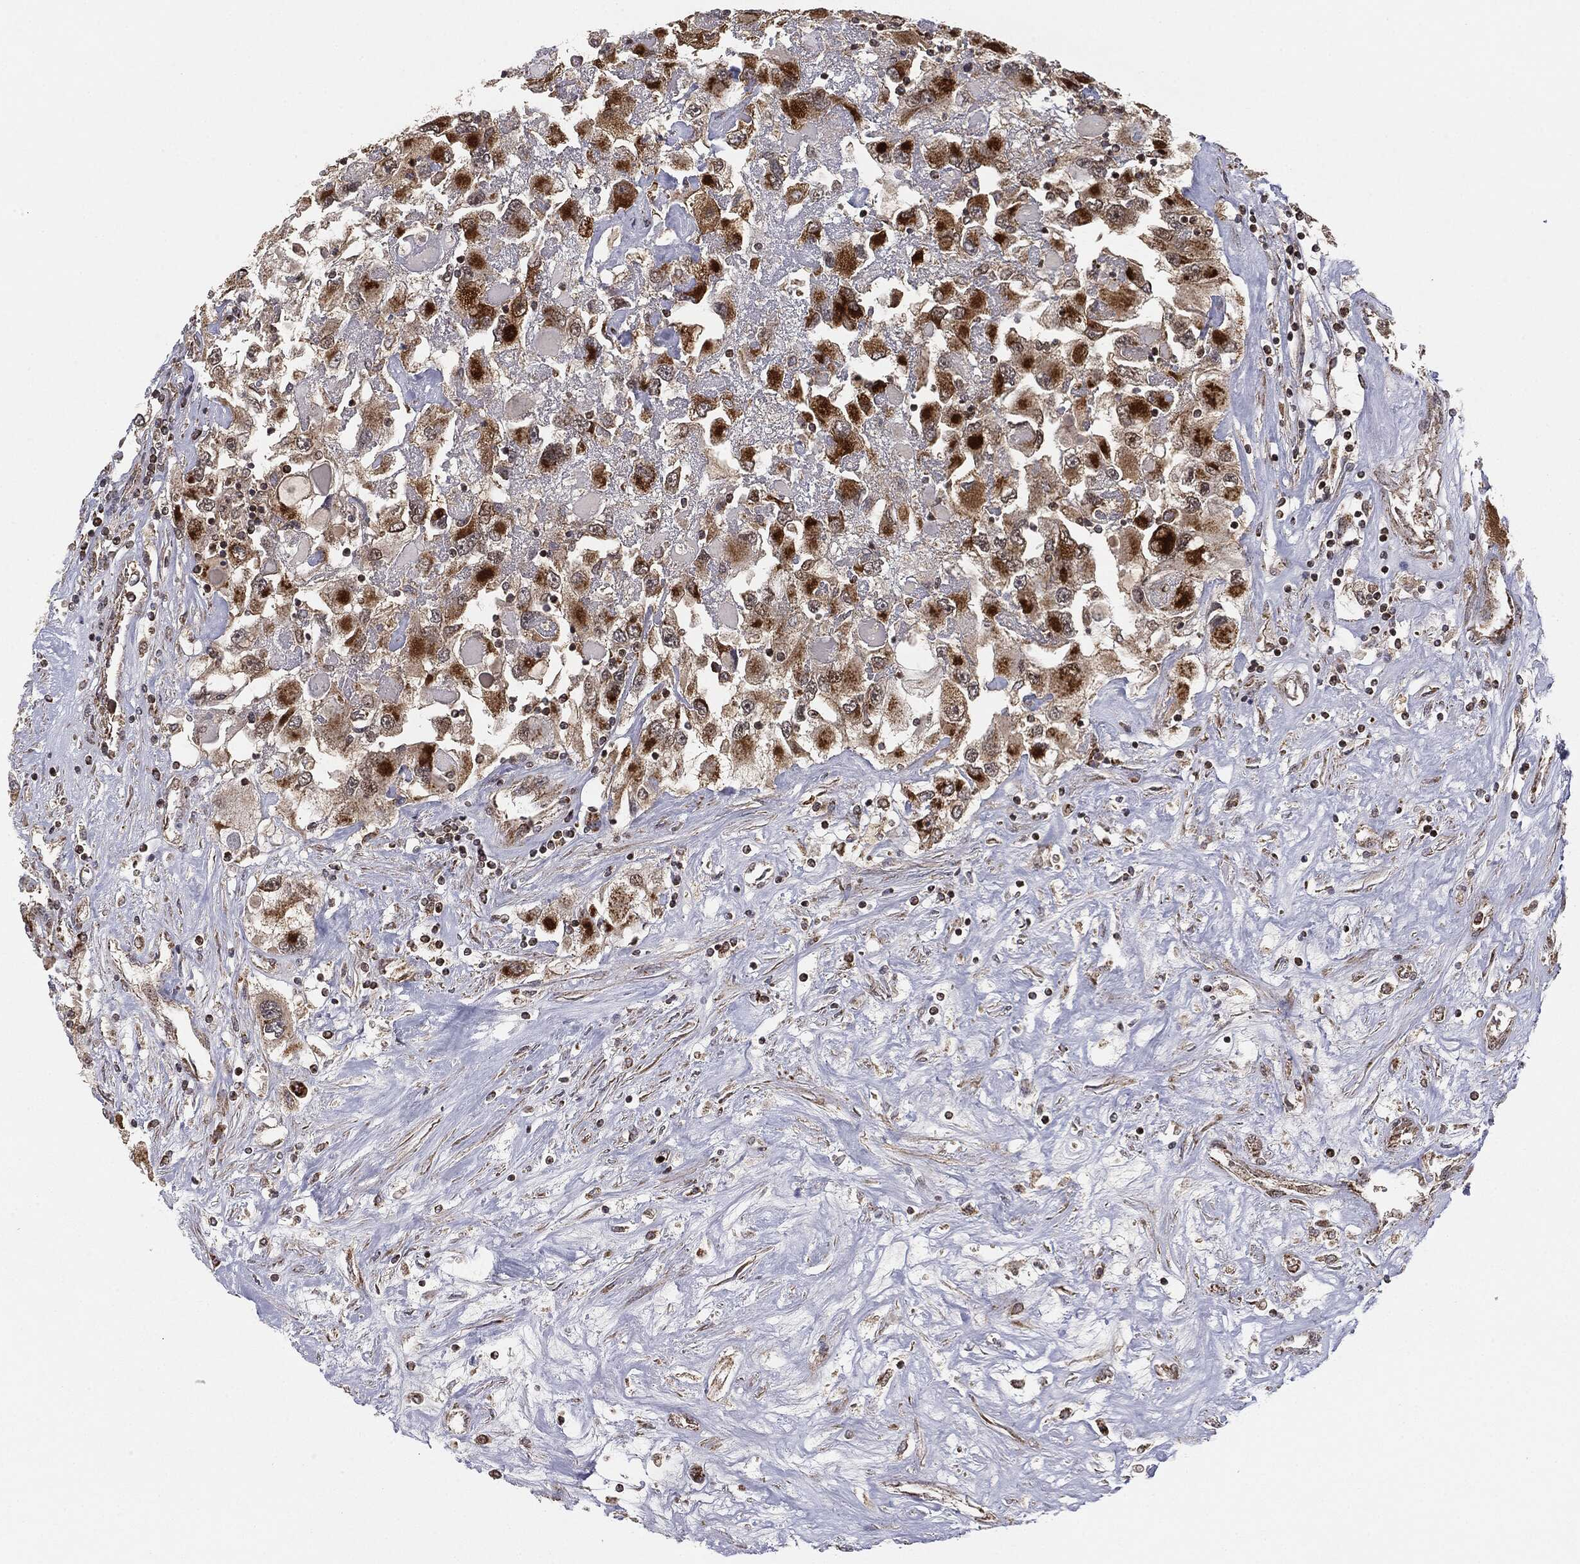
{"staining": {"intensity": "strong", "quantity": ">75%", "location": "cytoplasmic/membranous"}, "tissue": "renal cancer", "cell_type": "Tumor cells", "image_type": "cancer", "snomed": [{"axis": "morphology", "description": "Adenocarcinoma, NOS"}, {"axis": "topography", "description": "Kidney"}], "caption": "Immunohistochemical staining of renal cancer (adenocarcinoma) exhibits high levels of strong cytoplasmic/membranous positivity in about >75% of tumor cells.", "gene": "MTOR", "patient": {"sex": "female", "age": 52}}